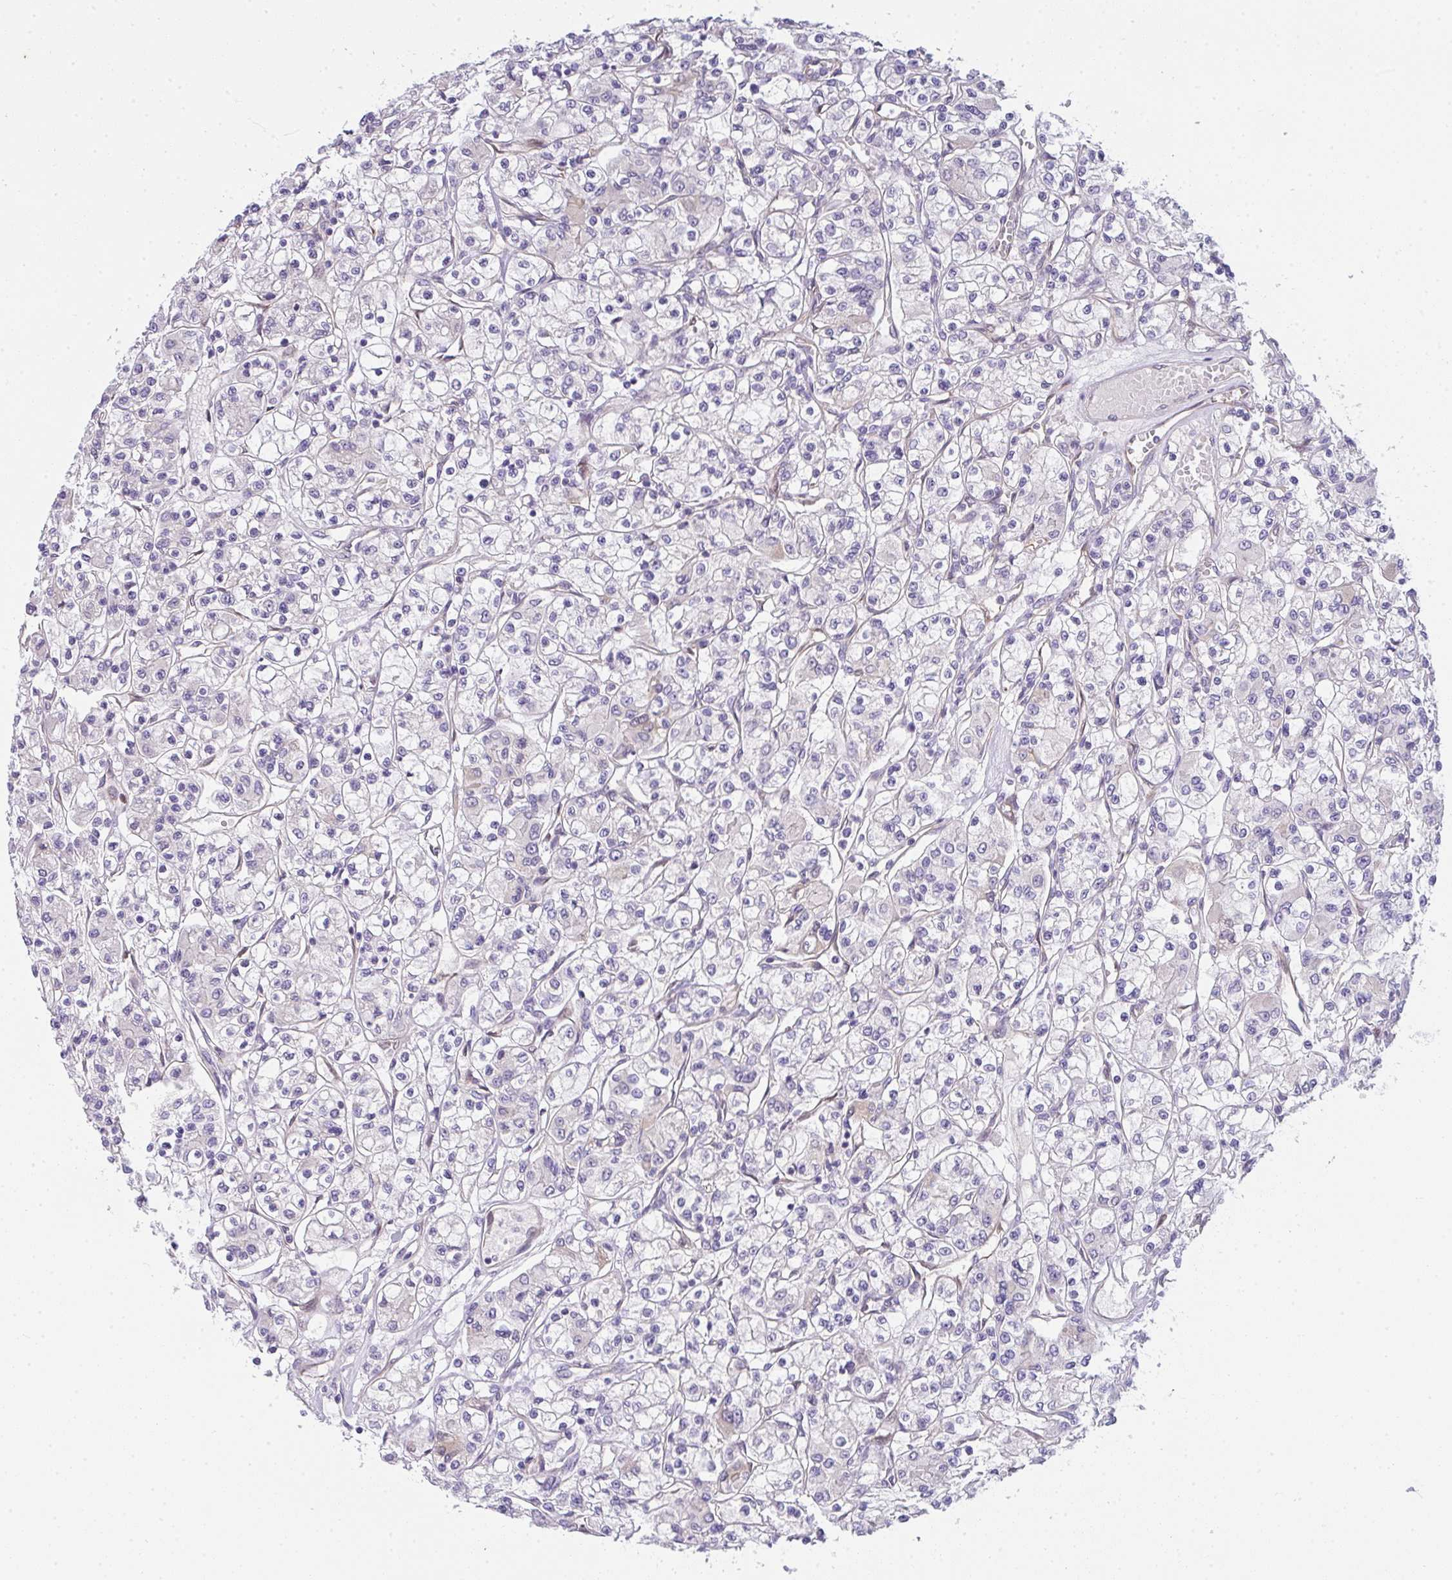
{"staining": {"intensity": "negative", "quantity": "none", "location": "none"}, "tissue": "renal cancer", "cell_type": "Tumor cells", "image_type": "cancer", "snomed": [{"axis": "morphology", "description": "Adenocarcinoma, NOS"}, {"axis": "topography", "description": "Kidney"}], "caption": "This is an immunohistochemistry histopathology image of human renal cancer. There is no staining in tumor cells.", "gene": "COX7B", "patient": {"sex": "female", "age": 59}}